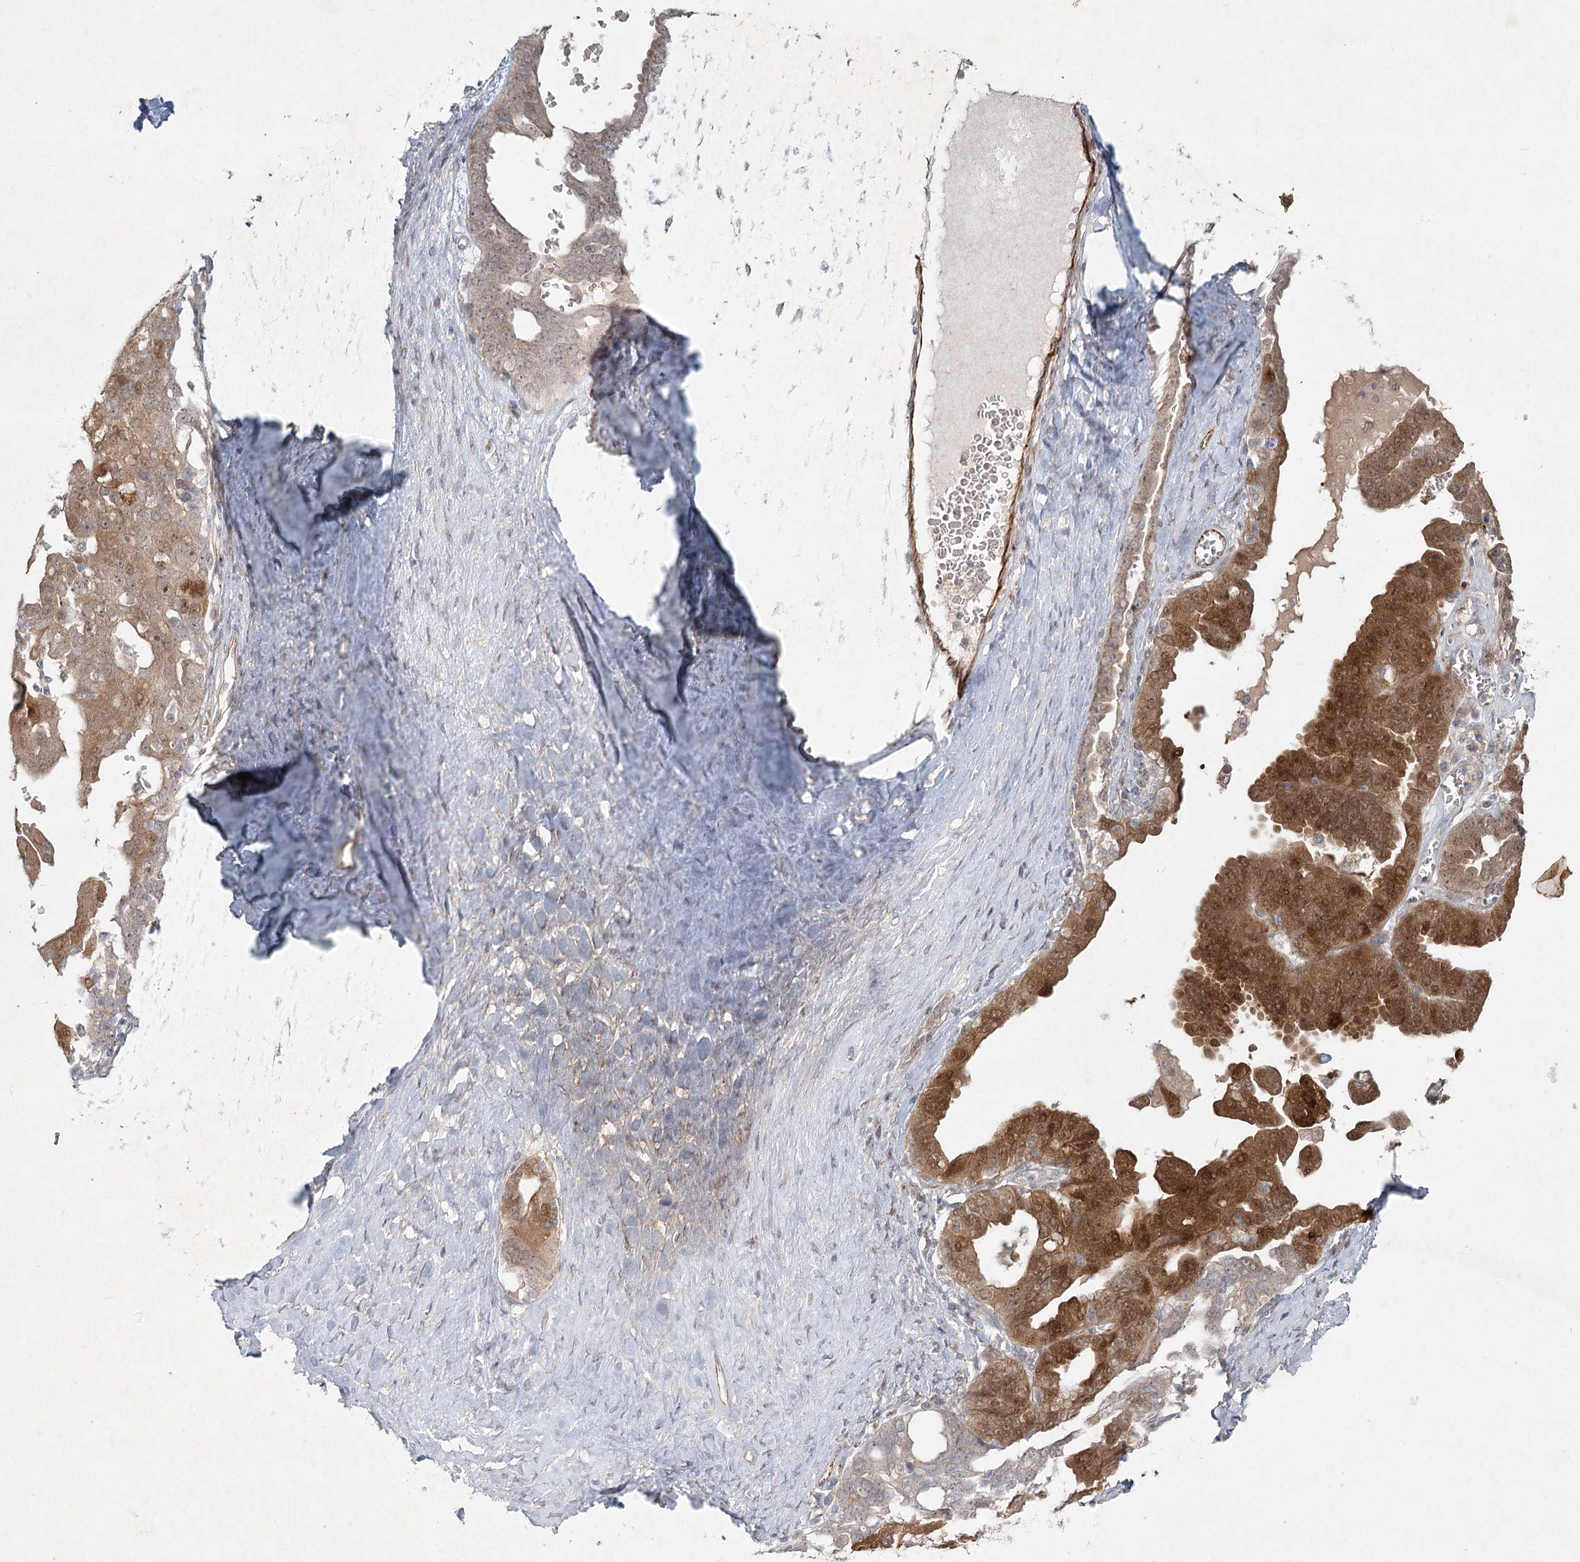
{"staining": {"intensity": "moderate", "quantity": ">75%", "location": "cytoplasmic/membranous,nuclear"}, "tissue": "ovarian cancer", "cell_type": "Tumor cells", "image_type": "cancer", "snomed": [{"axis": "morphology", "description": "Carcinoma, endometroid"}, {"axis": "topography", "description": "Ovary"}], "caption": "Human ovarian cancer stained for a protein (brown) demonstrates moderate cytoplasmic/membranous and nuclear positive positivity in approximately >75% of tumor cells.", "gene": "LRP2BP", "patient": {"sex": "female", "age": 62}}